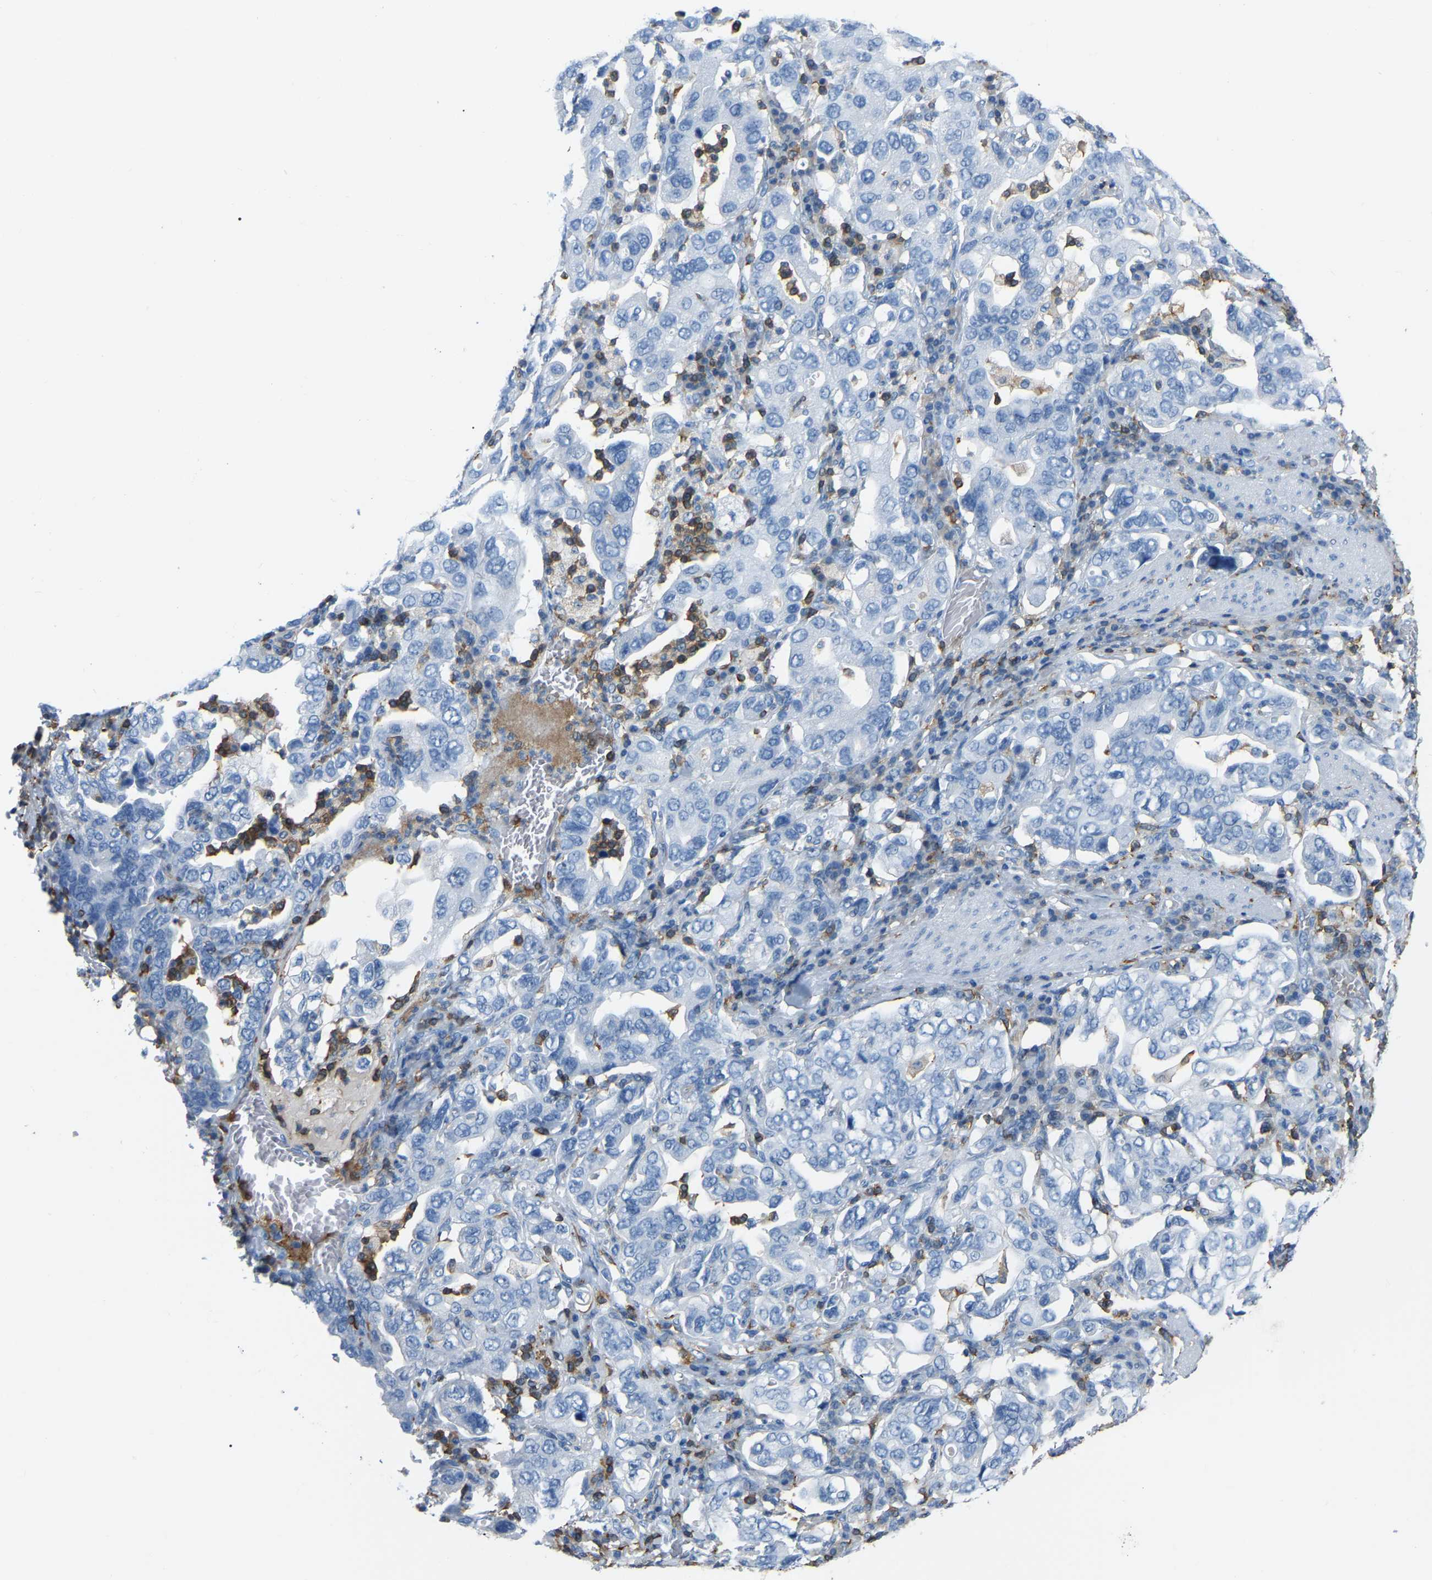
{"staining": {"intensity": "negative", "quantity": "none", "location": "none"}, "tissue": "stomach cancer", "cell_type": "Tumor cells", "image_type": "cancer", "snomed": [{"axis": "morphology", "description": "Adenocarcinoma, NOS"}, {"axis": "topography", "description": "Stomach, upper"}], "caption": "A micrograph of human stomach cancer is negative for staining in tumor cells. (Immunohistochemistry, brightfield microscopy, high magnification).", "gene": "ARHGAP45", "patient": {"sex": "male", "age": 62}}